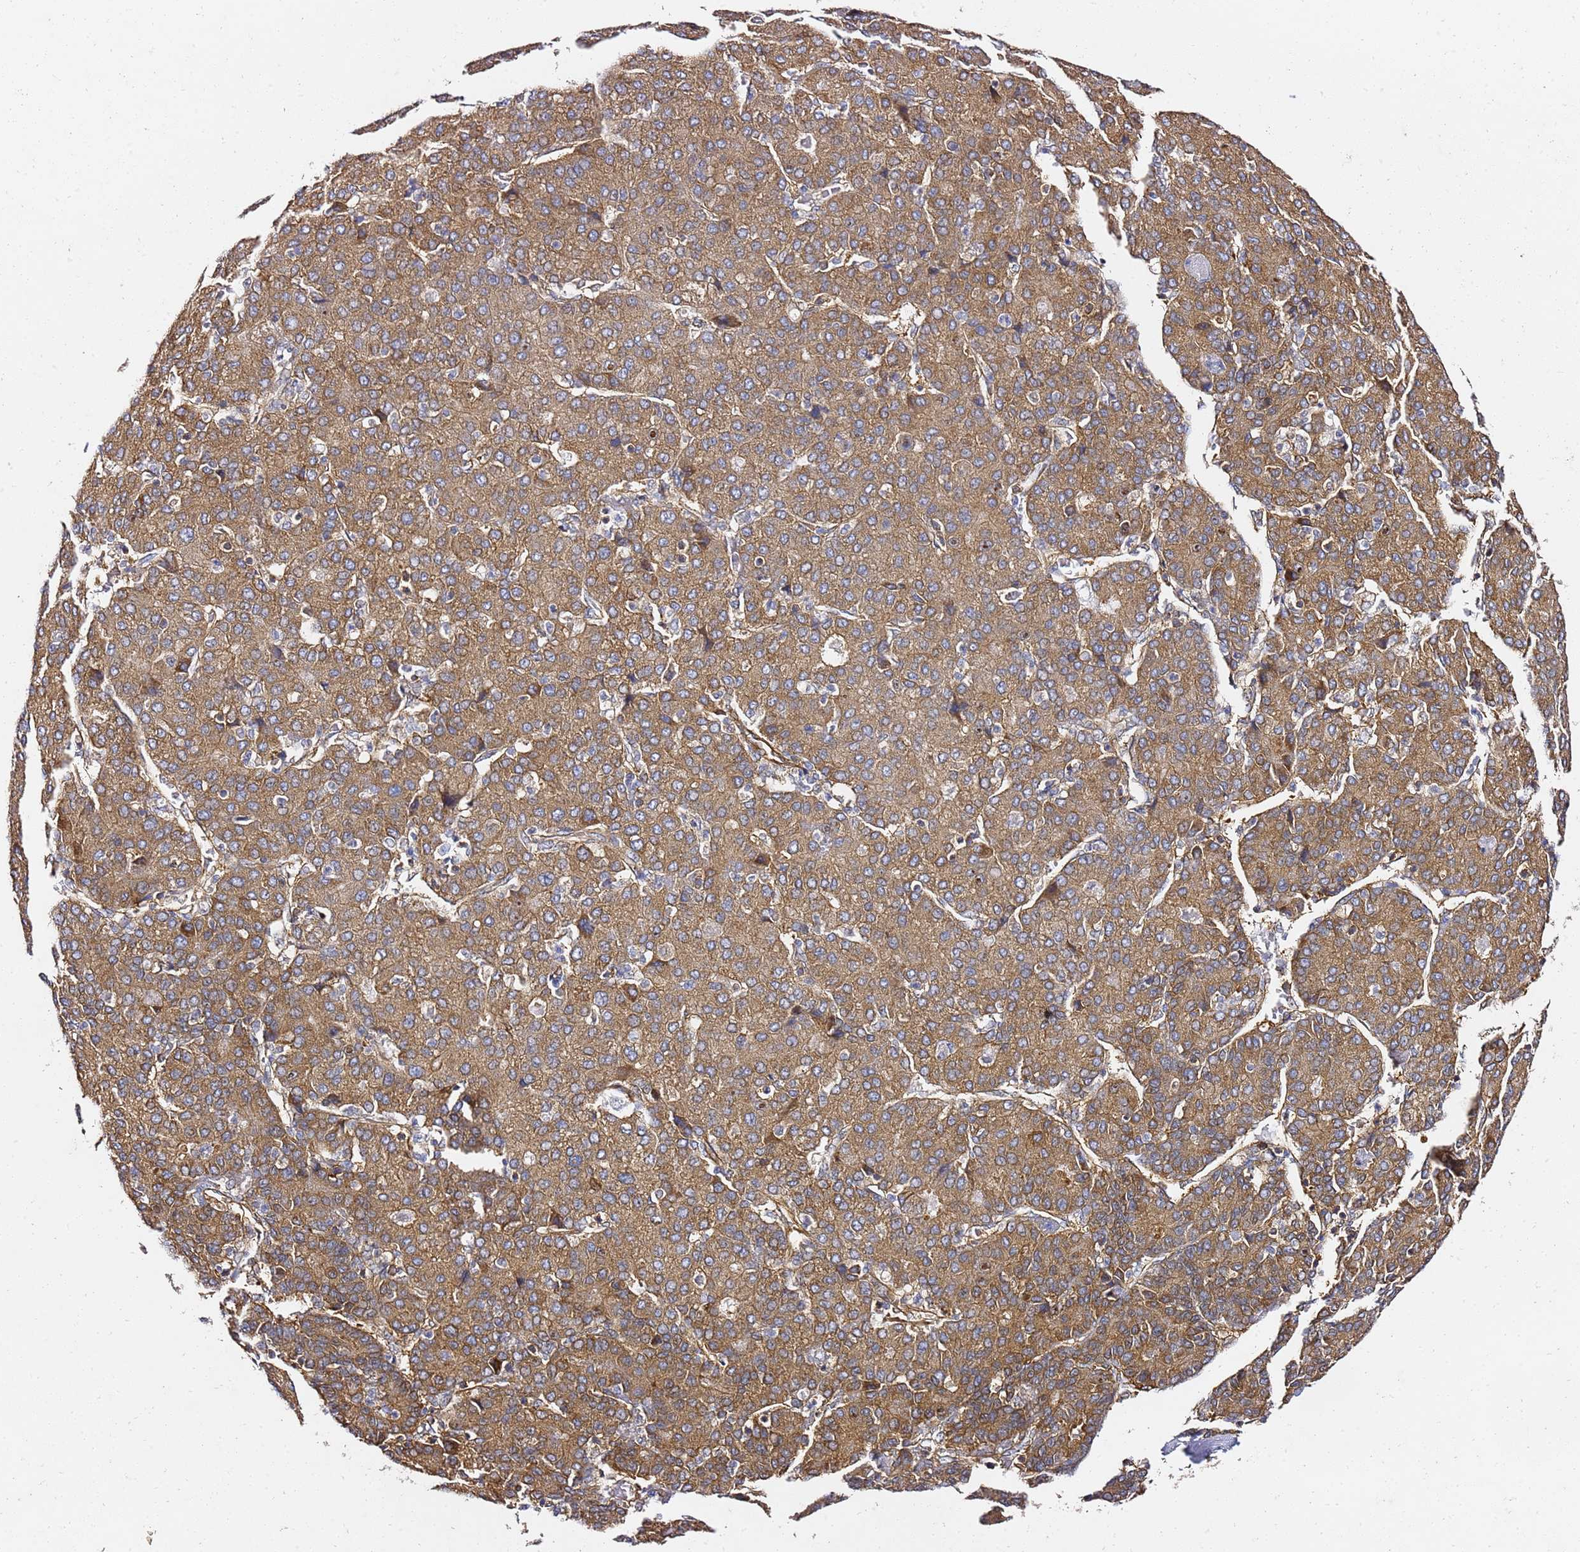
{"staining": {"intensity": "moderate", "quantity": ">75%", "location": "cytoplasmic/membranous"}, "tissue": "liver cancer", "cell_type": "Tumor cells", "image_type": "cancer", "snomed": [{"axis": "morphology", "description": "Carcinoma, Hepatocellular, NOS"}, {"axis": "topography", "description": "Liver"}], "caption": "High-power microscopy captured an IHC photomicrograph of hepatocellular carcinoma (liver), revealing moderate cytoplasmic/membranous positivity in approximately >75% of tumor cells.", "gene": "TPST1", "patient": {"sex": "male", "age": 65}}